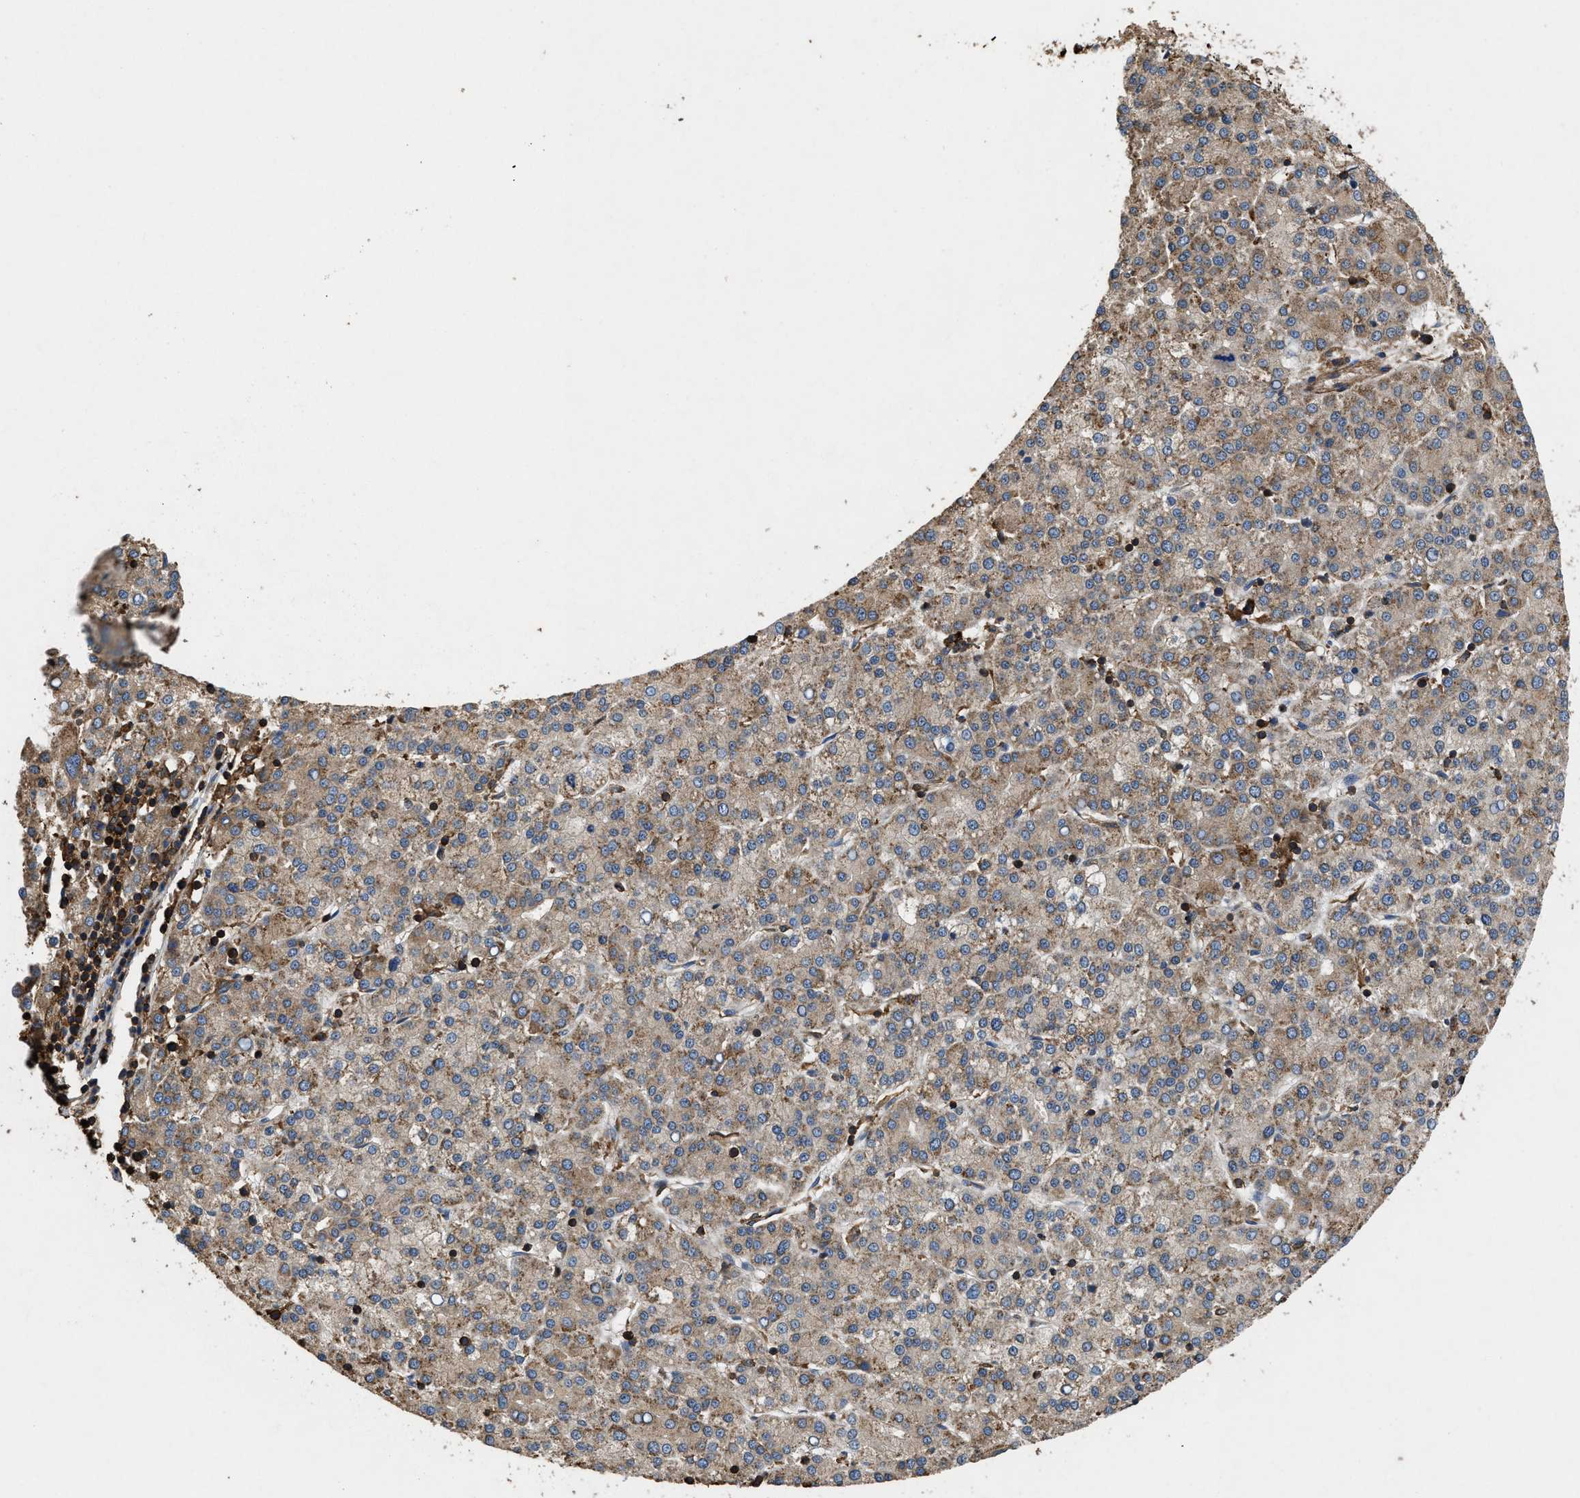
{"staining": {"intensity": "weak", "quantity": ">75%", "location": "cytoplasmic/membranous"}, "tissue": "liver cancer", "cell_type": "Tumor cells", "image_type": "cancer", "snomed": [{"axis": "morphology", "description": "Carcinoma, Hepatocellular, NOS"}, {"axis": "topography", "description": "Liver"}], "caption": "Brown immunohistochemical staining in liver cancer demonstrates weak cytoplasmic/membranous staining in approximately >75% of tumor cells.", "gene": "LINGO2", "patient": {"sex": "female", "age": 58}}